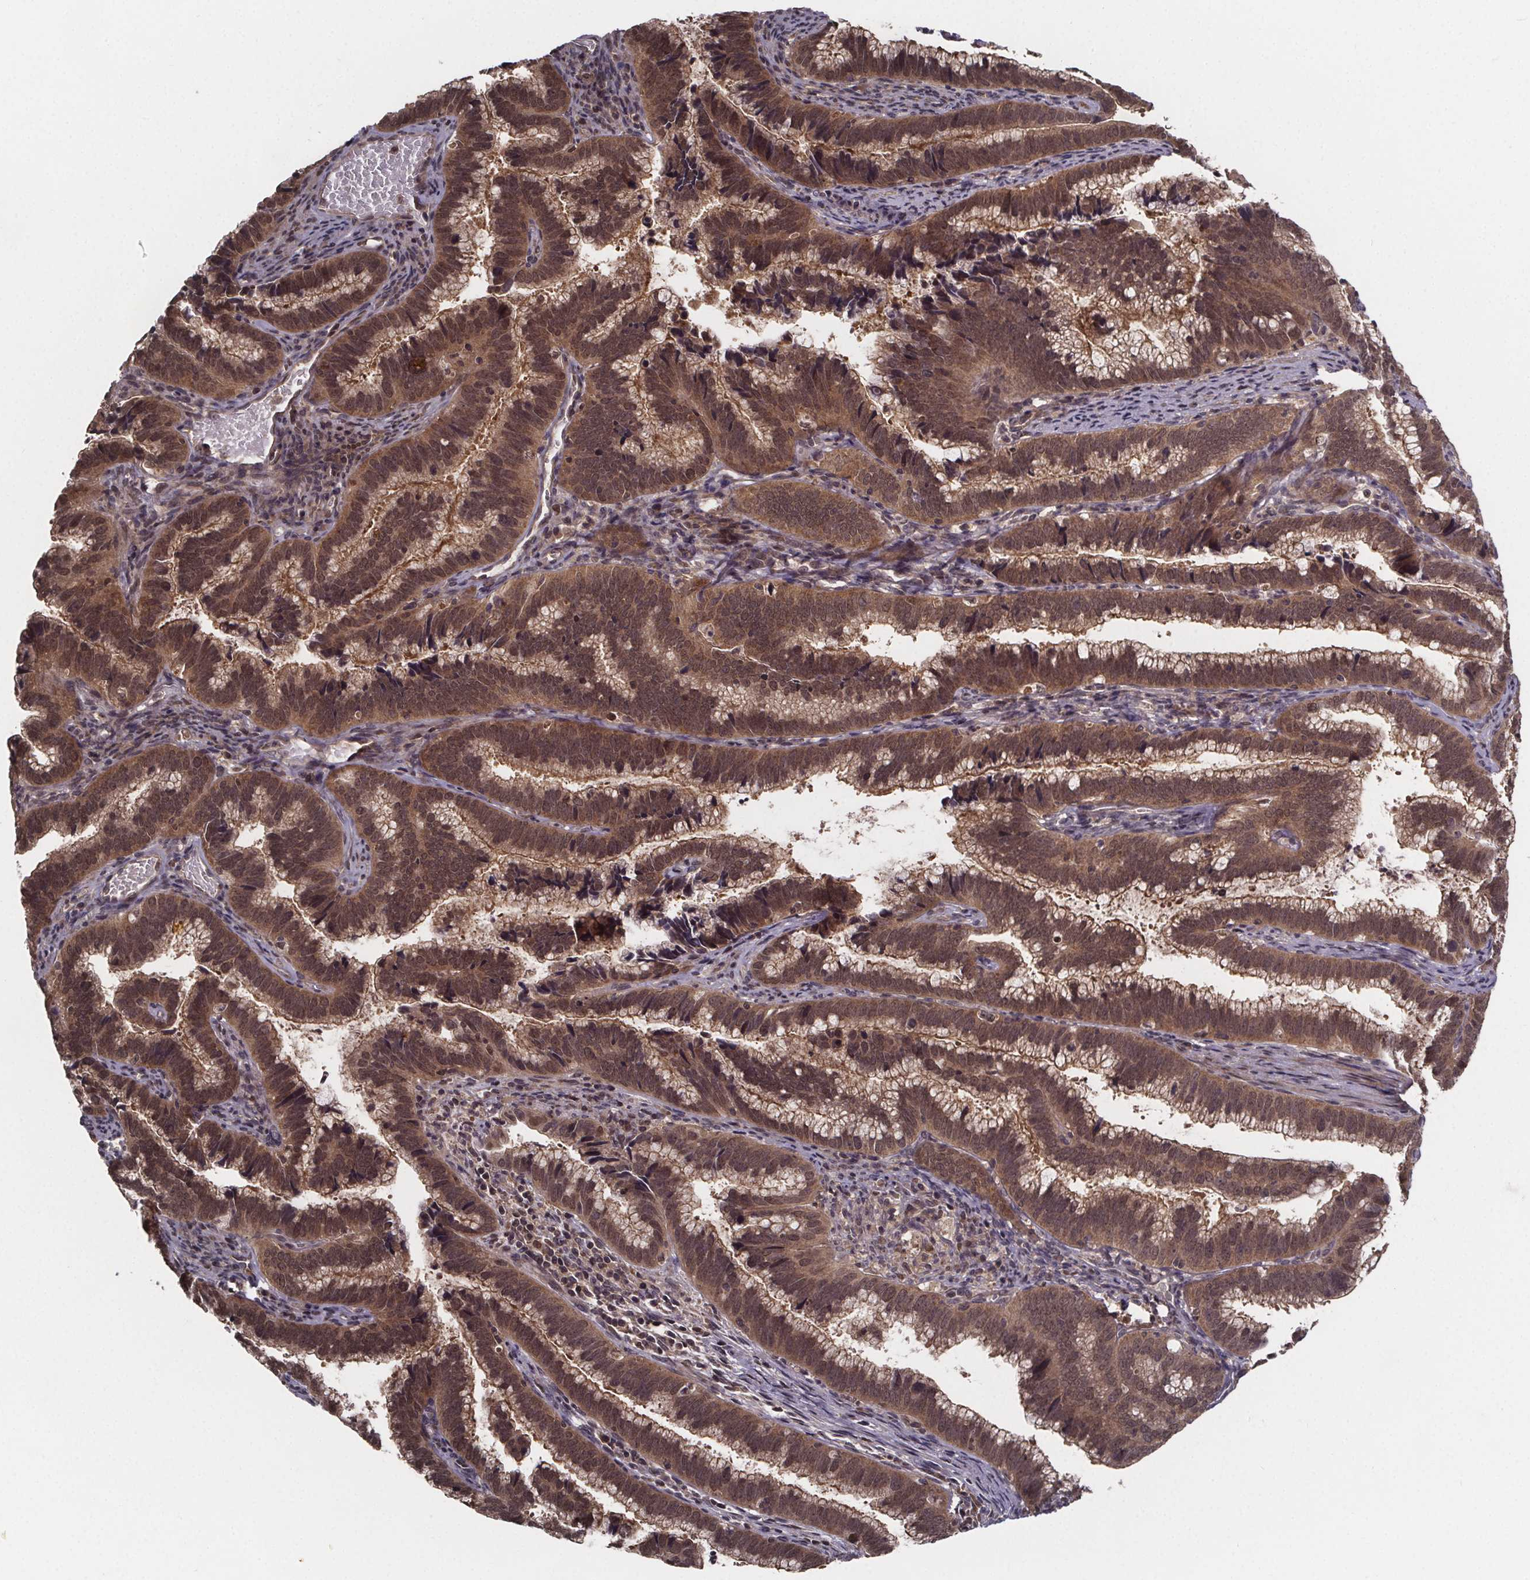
{"staining": {"intensity": "moderate", "quantity": ">75%", "location": "cytoplasmic/membranous,nuclear"}, "tissue": "cervical cancer", "cell_type": "Tumor cells", "image_type": "cancer", "snomed": [{"axis": "morphology", "description": "Adenocarcinoma, NOS"}, {"axis": "topography", "description": "Cervix"}], "caption": "IHC of human cervical cancer reveals medium levels of moderate cytoplasmic/membranous and nuclear staining in about >75% of tumor cells.", "gene": "FN3KRP", "patient": {"sex": "female", "age": 61}}